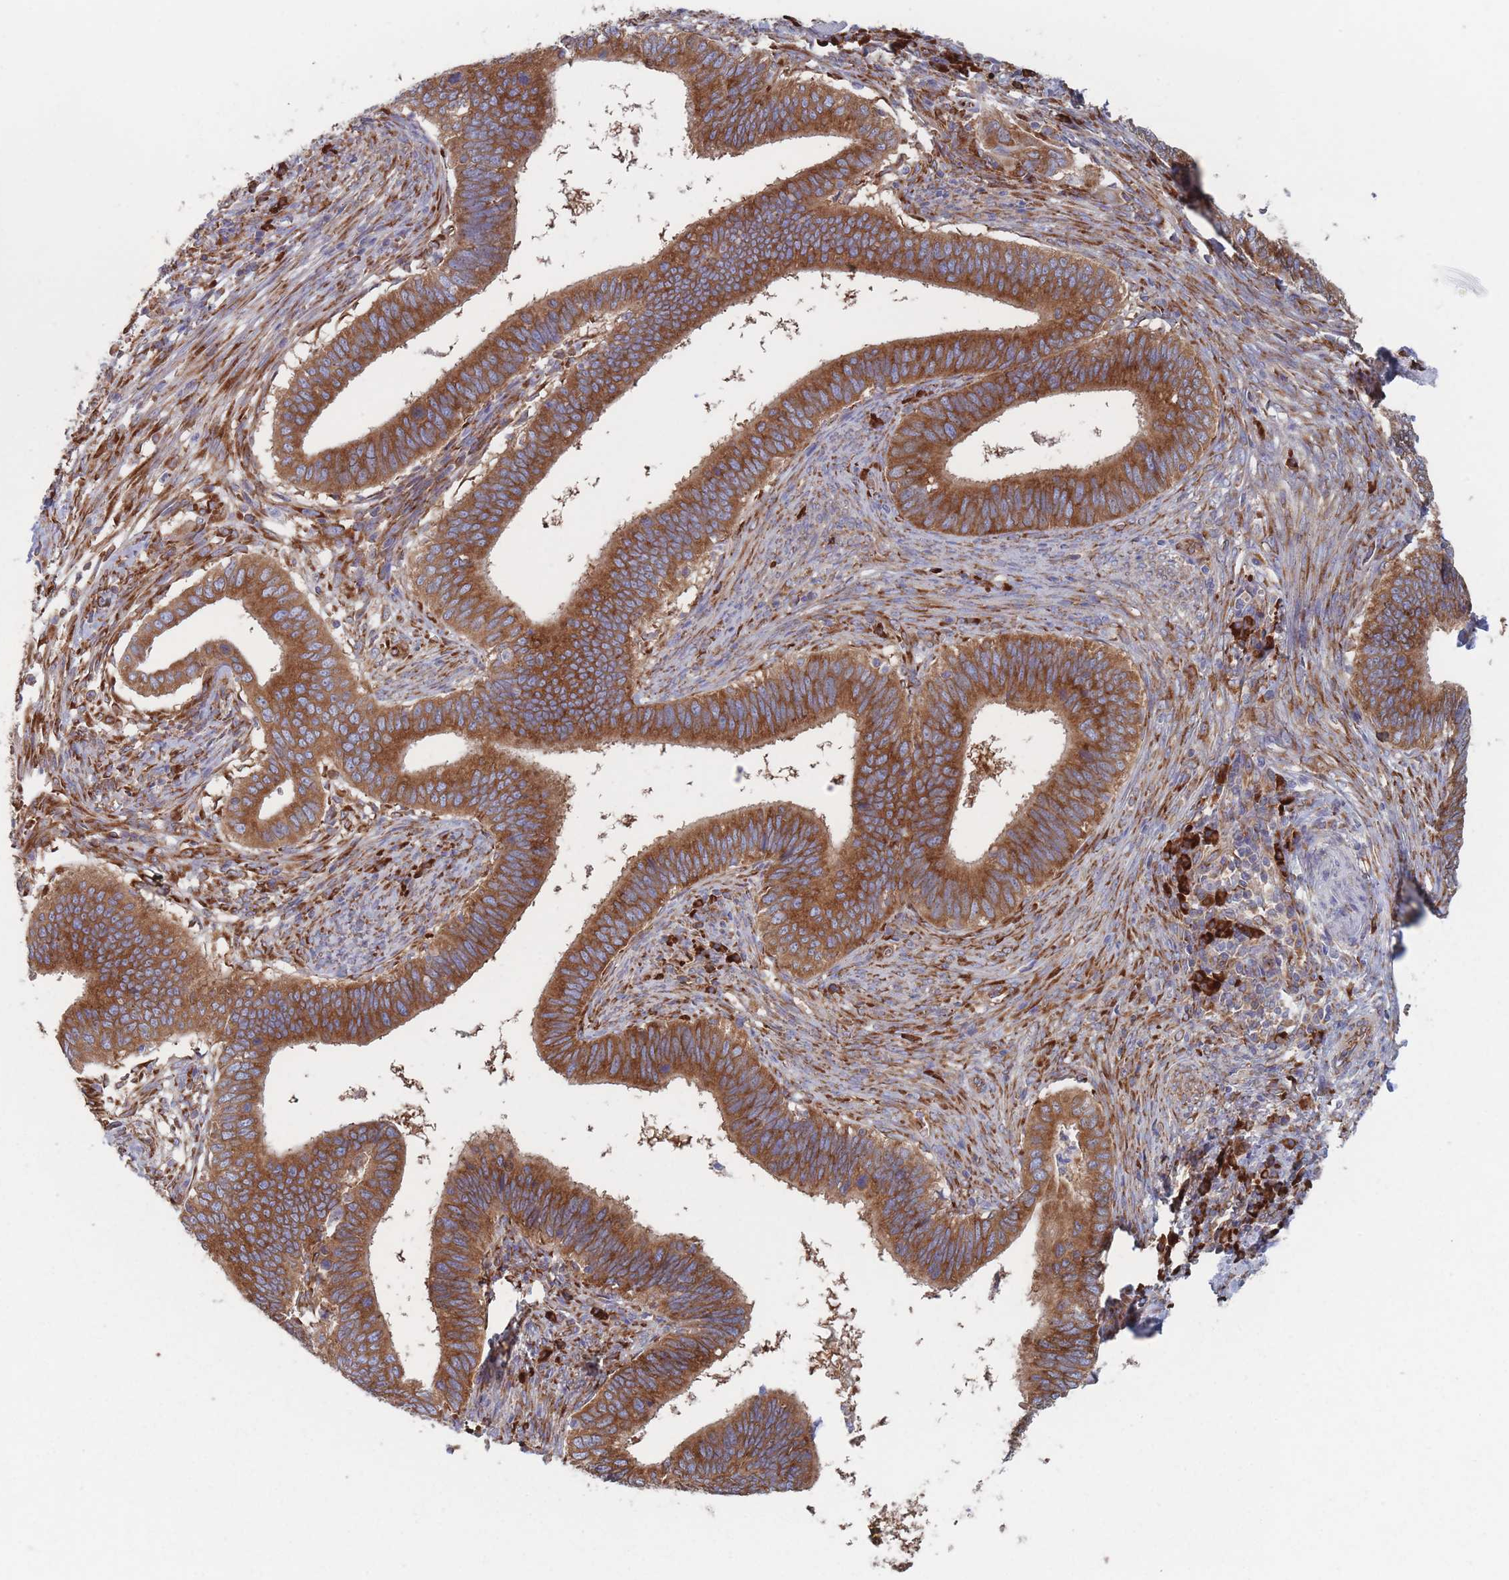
{"staining": {"intensity": "strong", "quantity": ">75%", "location": "cytoplasmic/membranous"}, "tissue": "cervical cancer", "cell_type": "Tumor cells", "image_type": "cancer", "snomed": [{"axis": "morphology", "description": "Adenocarcinoma, NOS"}, {"axis": "topography", "description": "Cervix"}], "caption": "Immunohistochemistry of human adenocarcinoma (cervical) demonstrates high levels of strong cytoplasmic/membranous staining in approximately >75% of tumor cells.", "gene": "EEF1B2", "patient": {"sex": "female", "age": 42}}